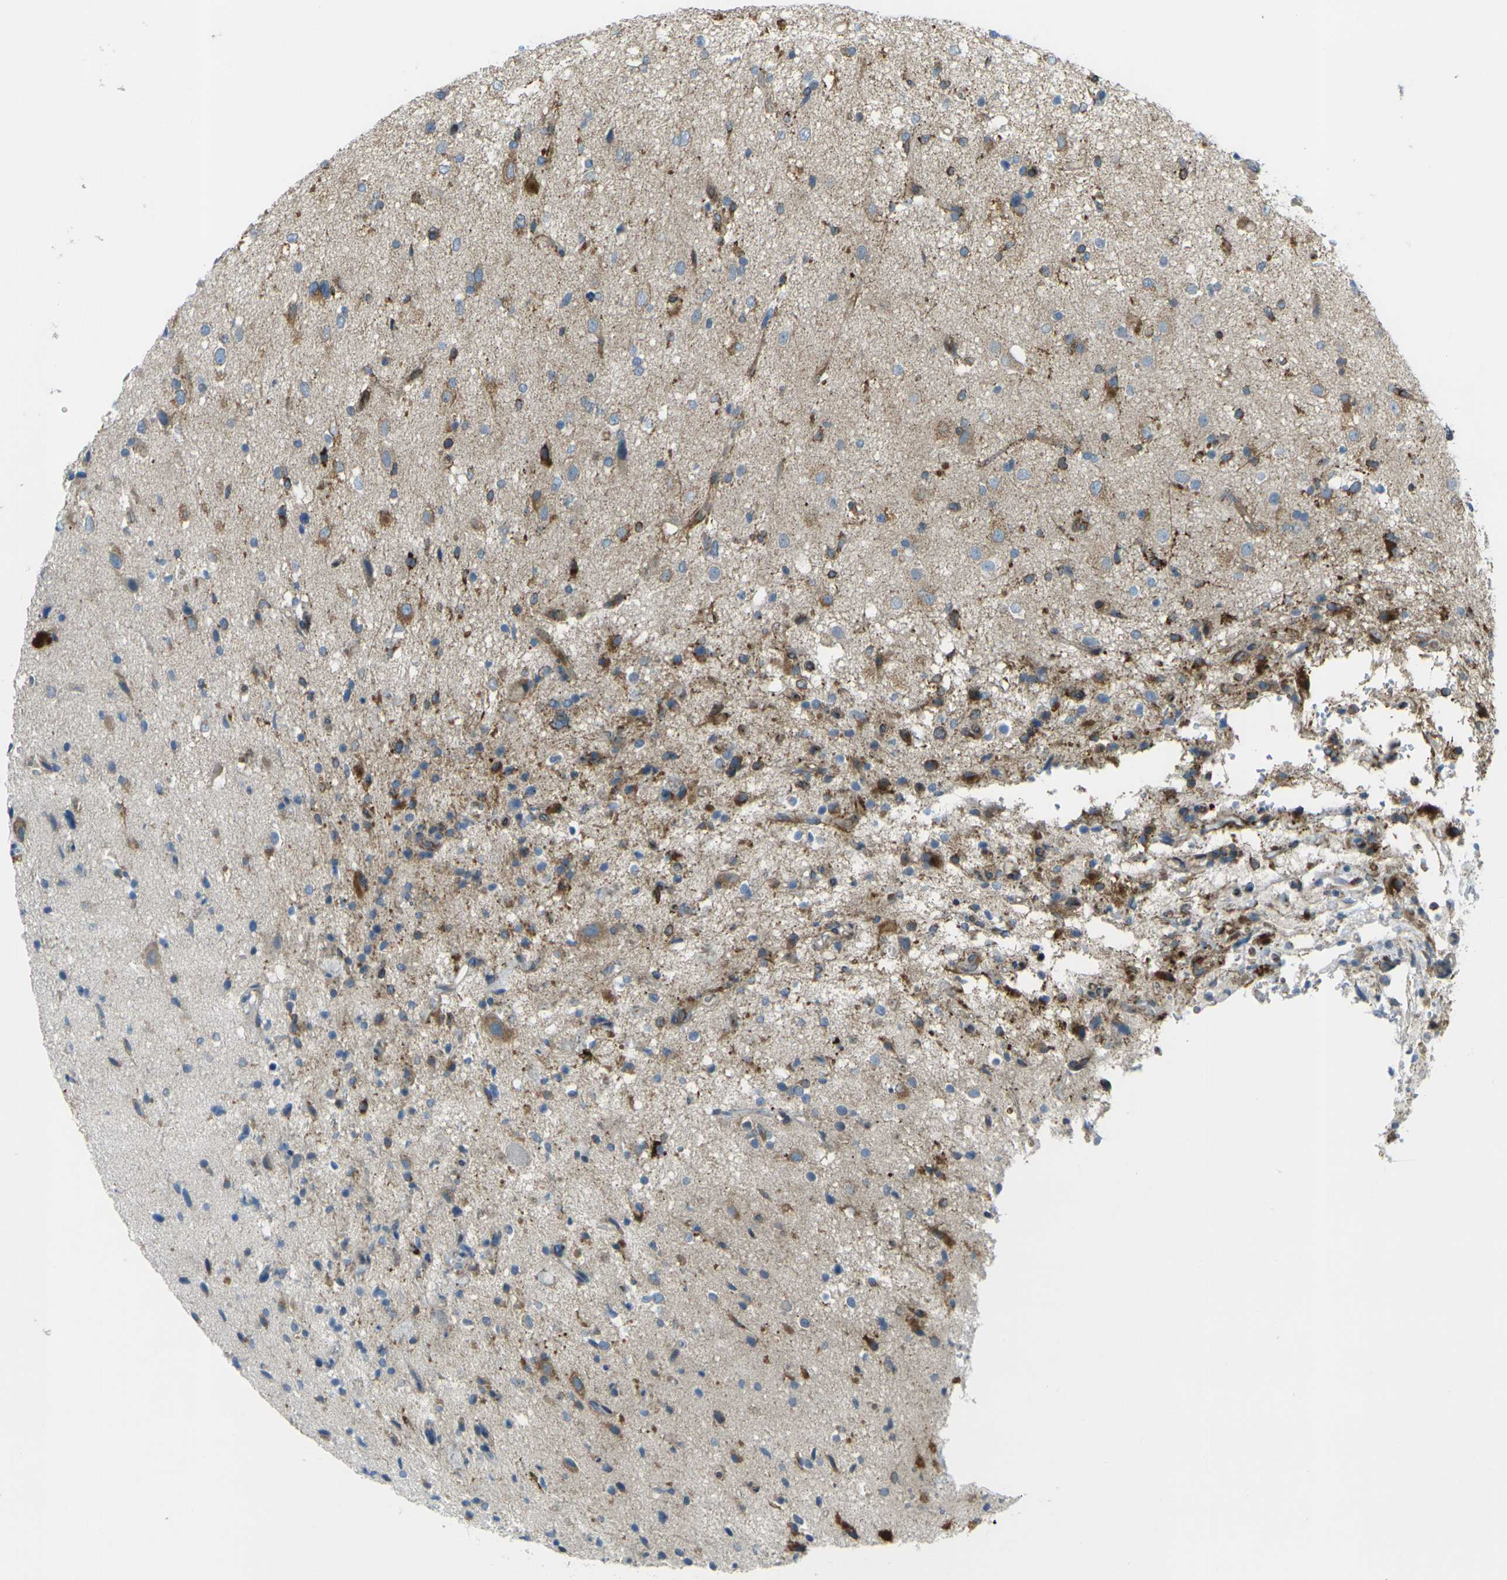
{"staining": {"intensity": "moderate", "quantity": "25%-75%", "location": "cytoplasmic/membranous"}, "tissue": "glioma", "cell_type": "Tumor cells", "image_type": "cancer", "snomed": [{"axis": "morphology", "description": "Glioma, malignant, High grade"}, {"axis": "topography", "description": "Brain"}], "caption": "Immunohistochemistry (IHC) (DAB) staining of human glioma demonstrates moderate cytoplasmic/membranous protein positivity in about 25%-75% of tumor cells.", "gene": "CELSR2", "patient": {"sex": "male", "age": 33}}